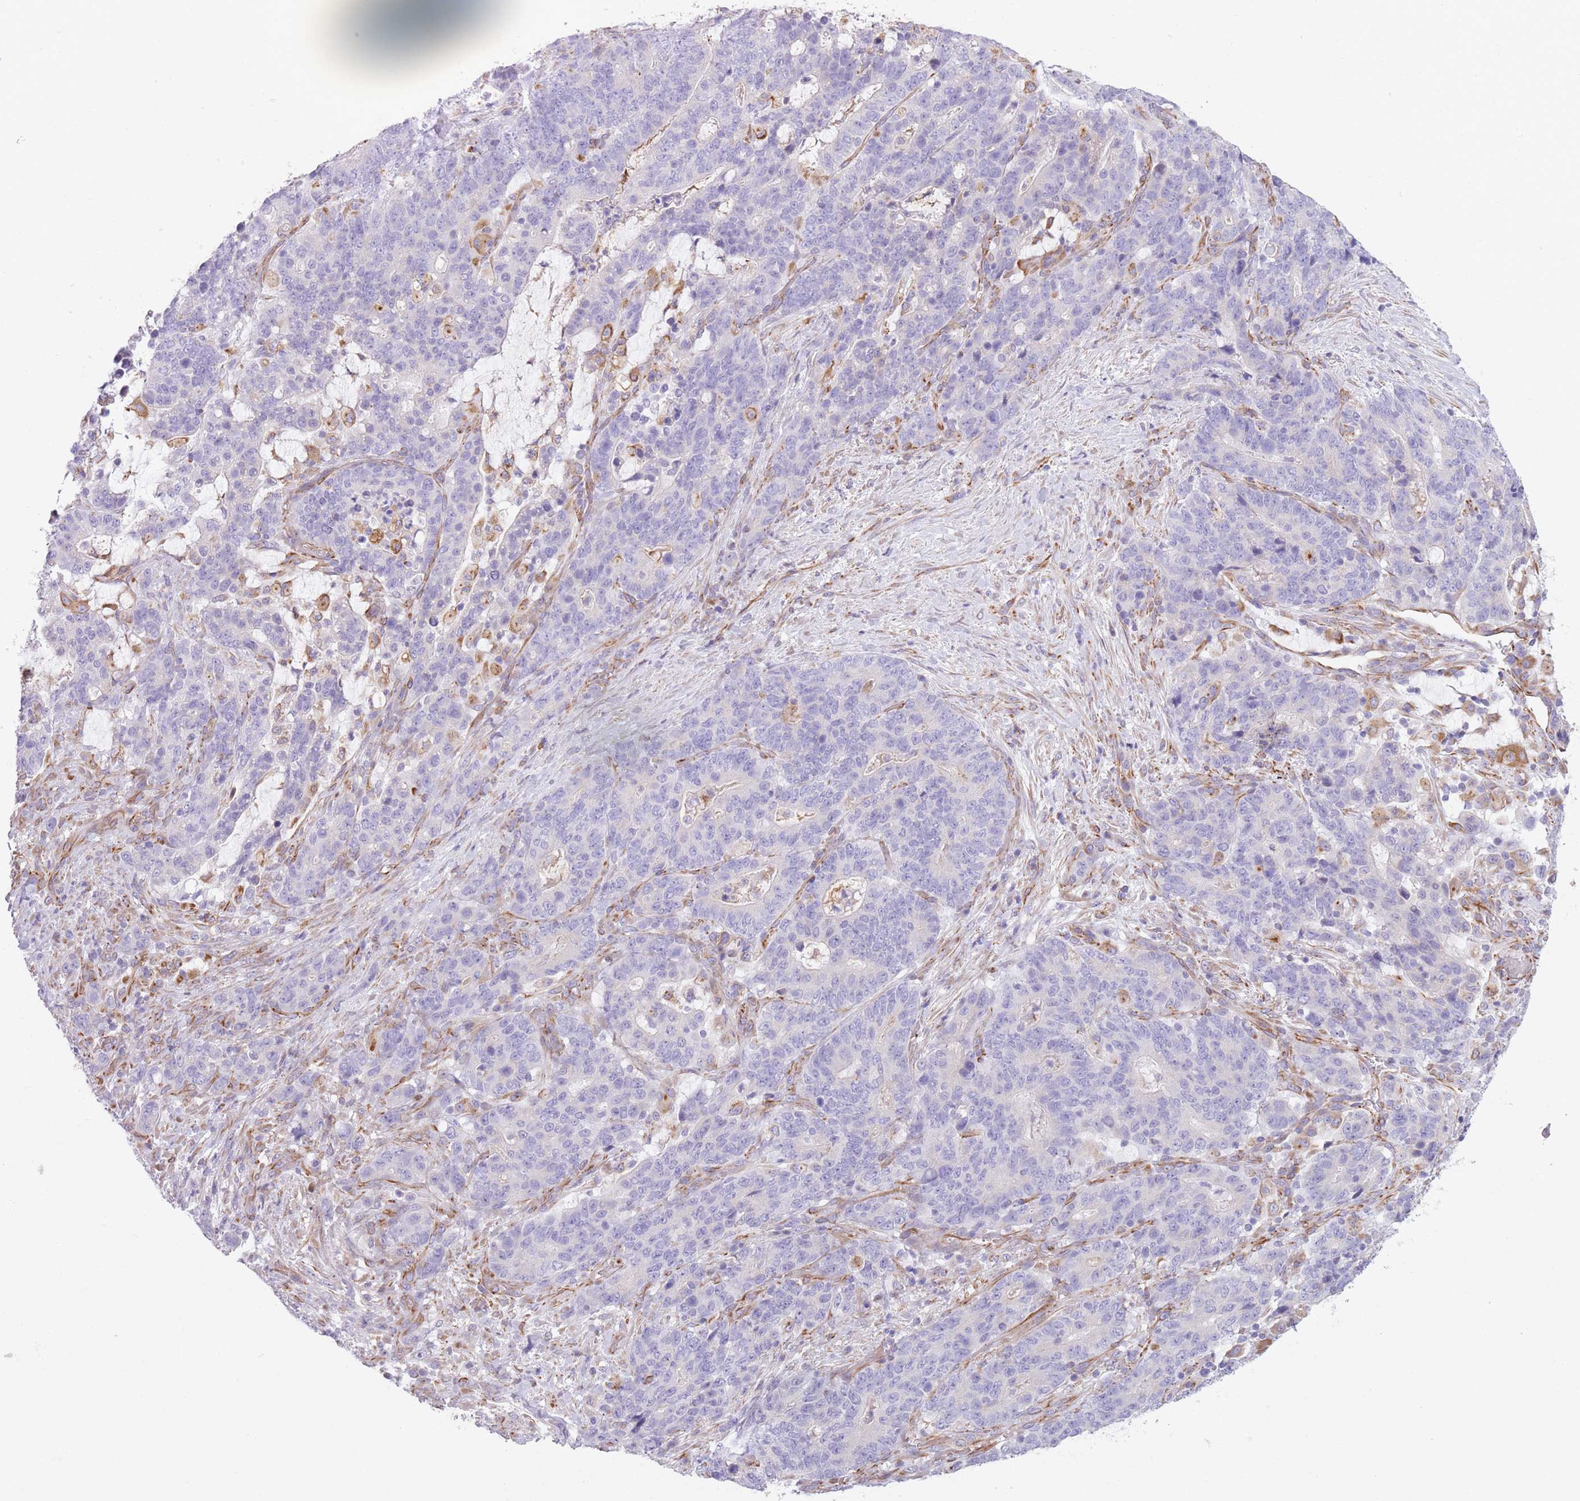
{"staining": {"intensity": "negative", "quantity": "none", "location": "none"}, "tissue": "stomach cancer", "cell_type": "Tumor cells", "image_type": "cancer", "snomed": [{"axis": "morphology", "description": "Normal tissue, NOS"}, {"axis": "morphology", "description": "Adenocarcinoma, NOS"}, {"axis": "topography", "description": "Stomach"}], "caption": "Tumor cells show no significant protein positivity in stomach cancer.", "gene": "PTCD1", "patient": {"sex": "female", "age": 64}}